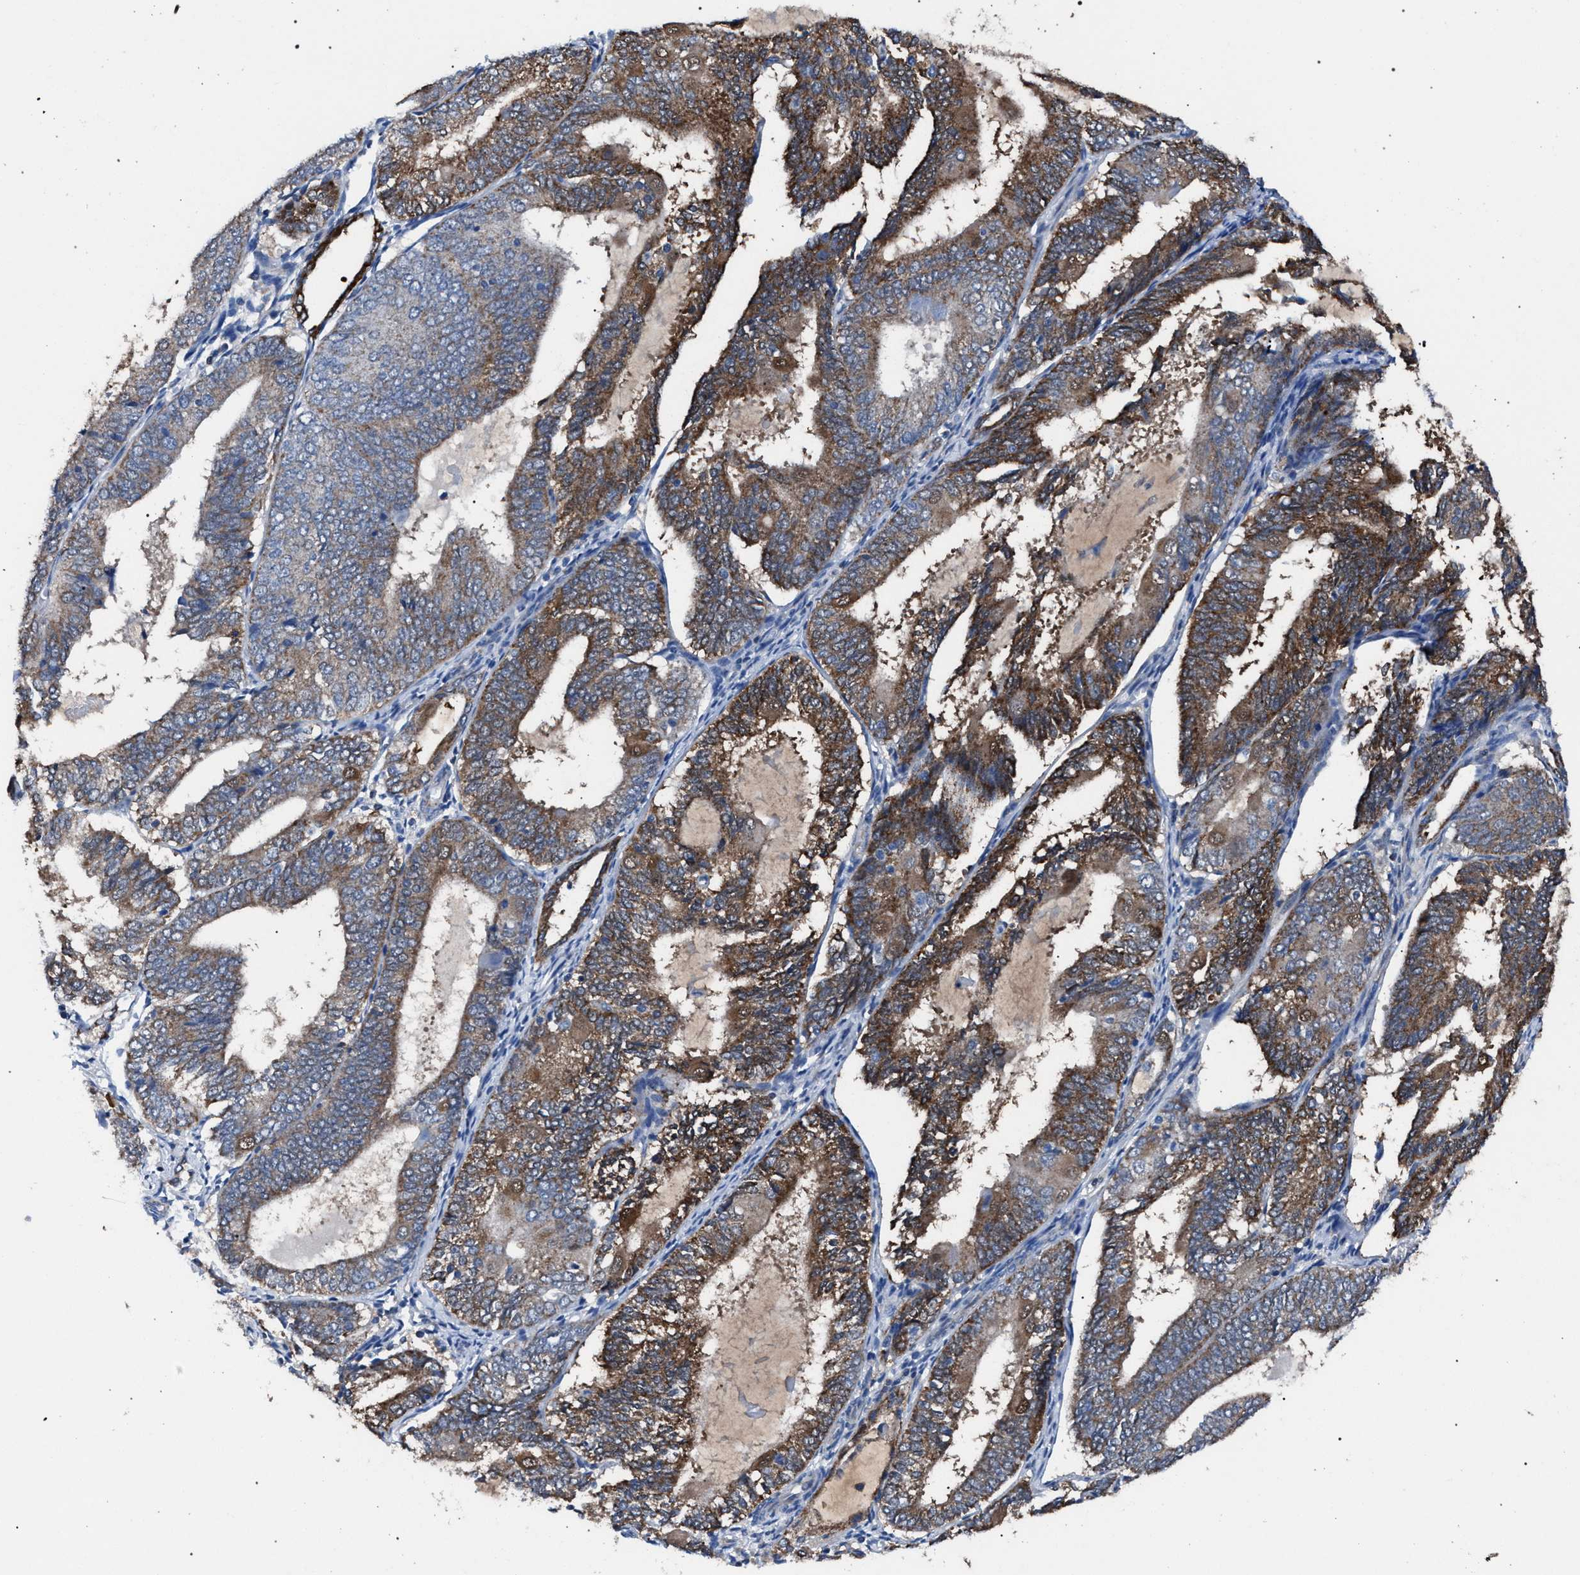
{"staining": {"intensity": "moderate", "quantity": ">75%", "location": "cytoplasmic/membranous"}, "tissue": "endometrial cancer", "cell_type": "Tumor cells", "image_type": "cancer", "snomed": [{"axis": "morphology", "description": "Adenocarcinoma, NOS"}, {"axis": "topography", "description": "Endometrium"}], "caption": "A histopathology image of adenocarcinoma (endometrial) stained for a protein displays moderate cytoplasmic/membranous brown staining in tumor cells.", "gene": "CRYZ", "patient": {"sex": "female", "age": 81}}